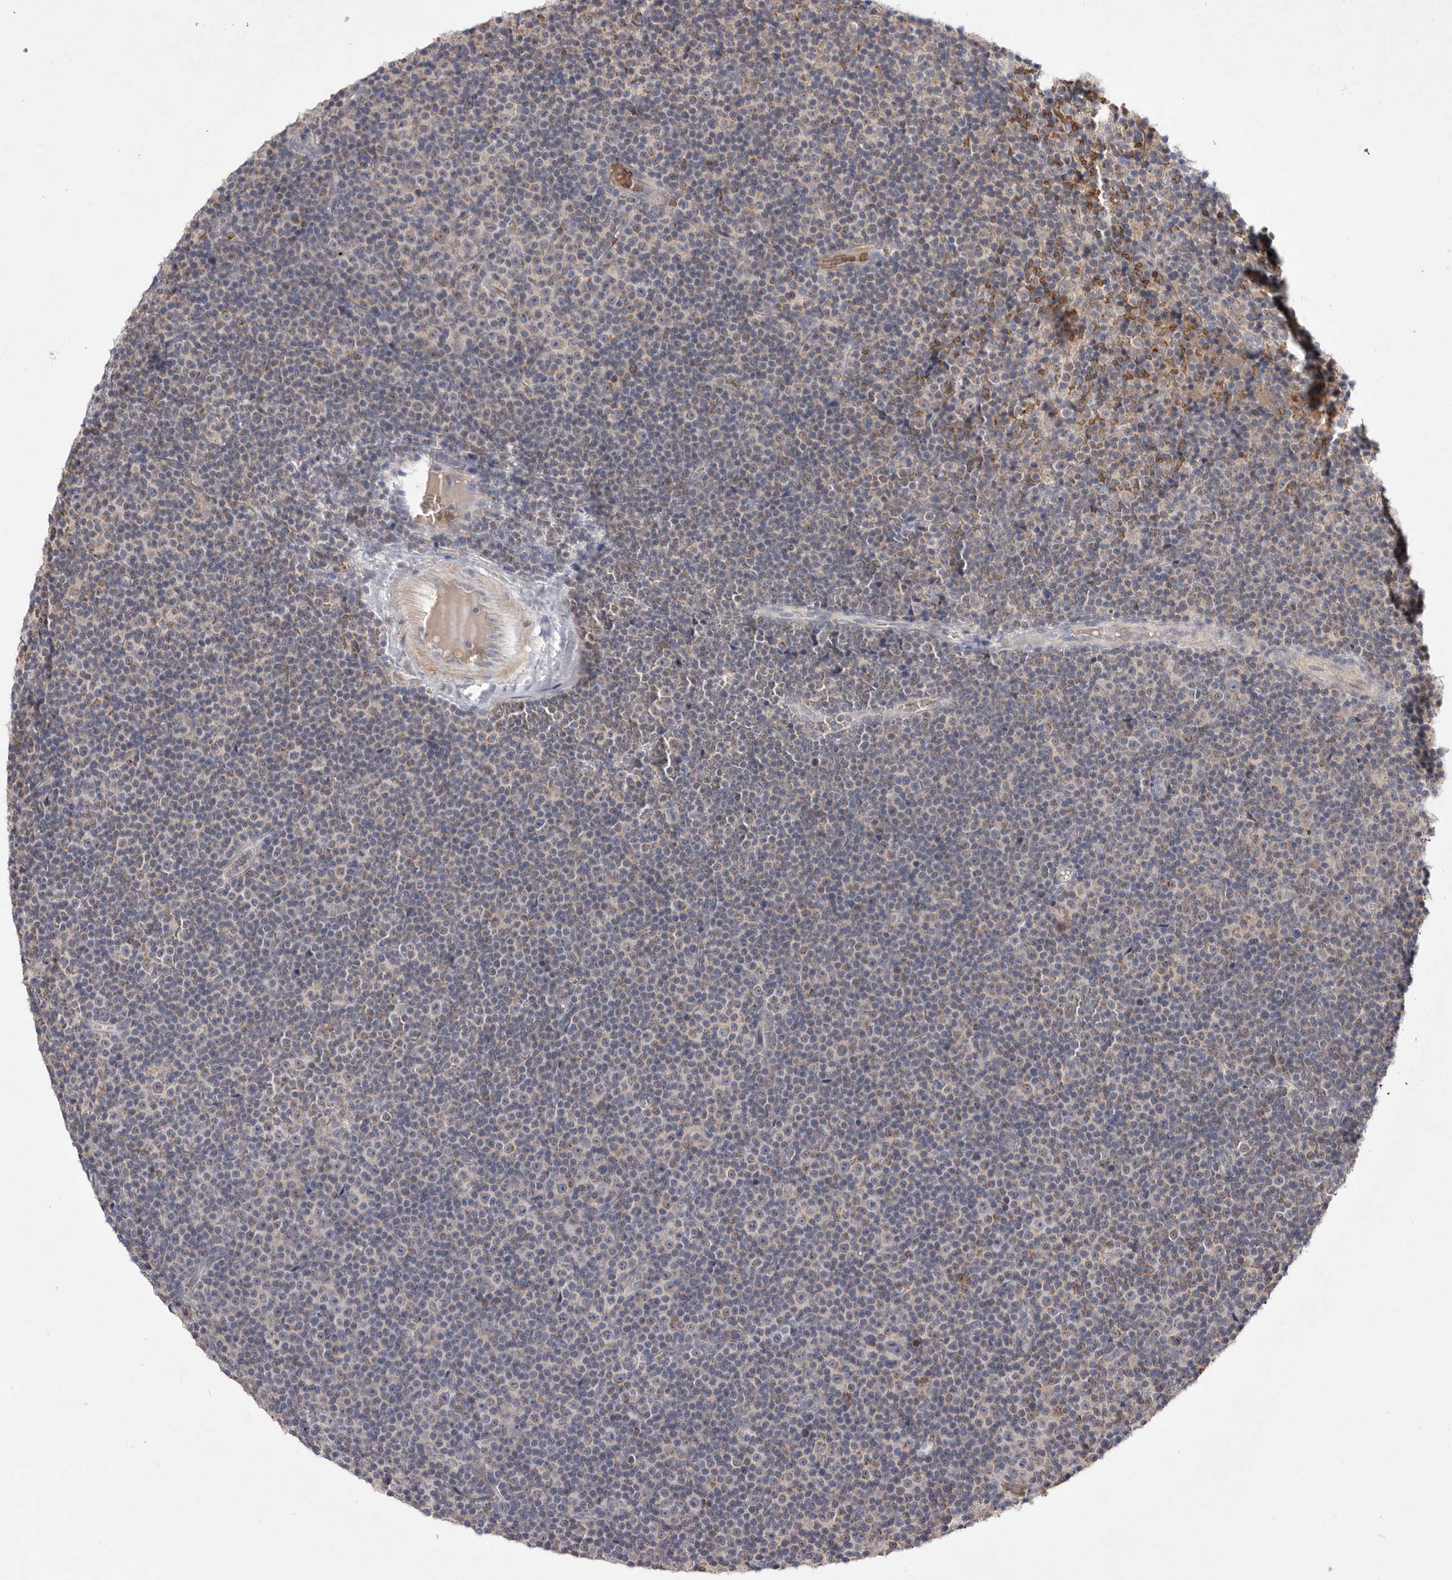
{"staining": {"intensity": "negative", "quantity": "none", "location": "none"}, "tissue": "lymphoma", "cell_type": "Tumor cells", "image_type": "cancer", "snomed": [{"axis": "morphology", "description": "Malignant lymphoma, non-Hodgkin's type, Low grade"}, {"axis": "topography", "description": "Lymph node"}], "caption": "High power microscopy micrograph of an IHC micrograph of lymphoma, revealing no significant positivity in tumor cells. Nuclei are stained in blue.", "gene": "TNFSF14", "patient": {"sex": "female", "age": 67}}